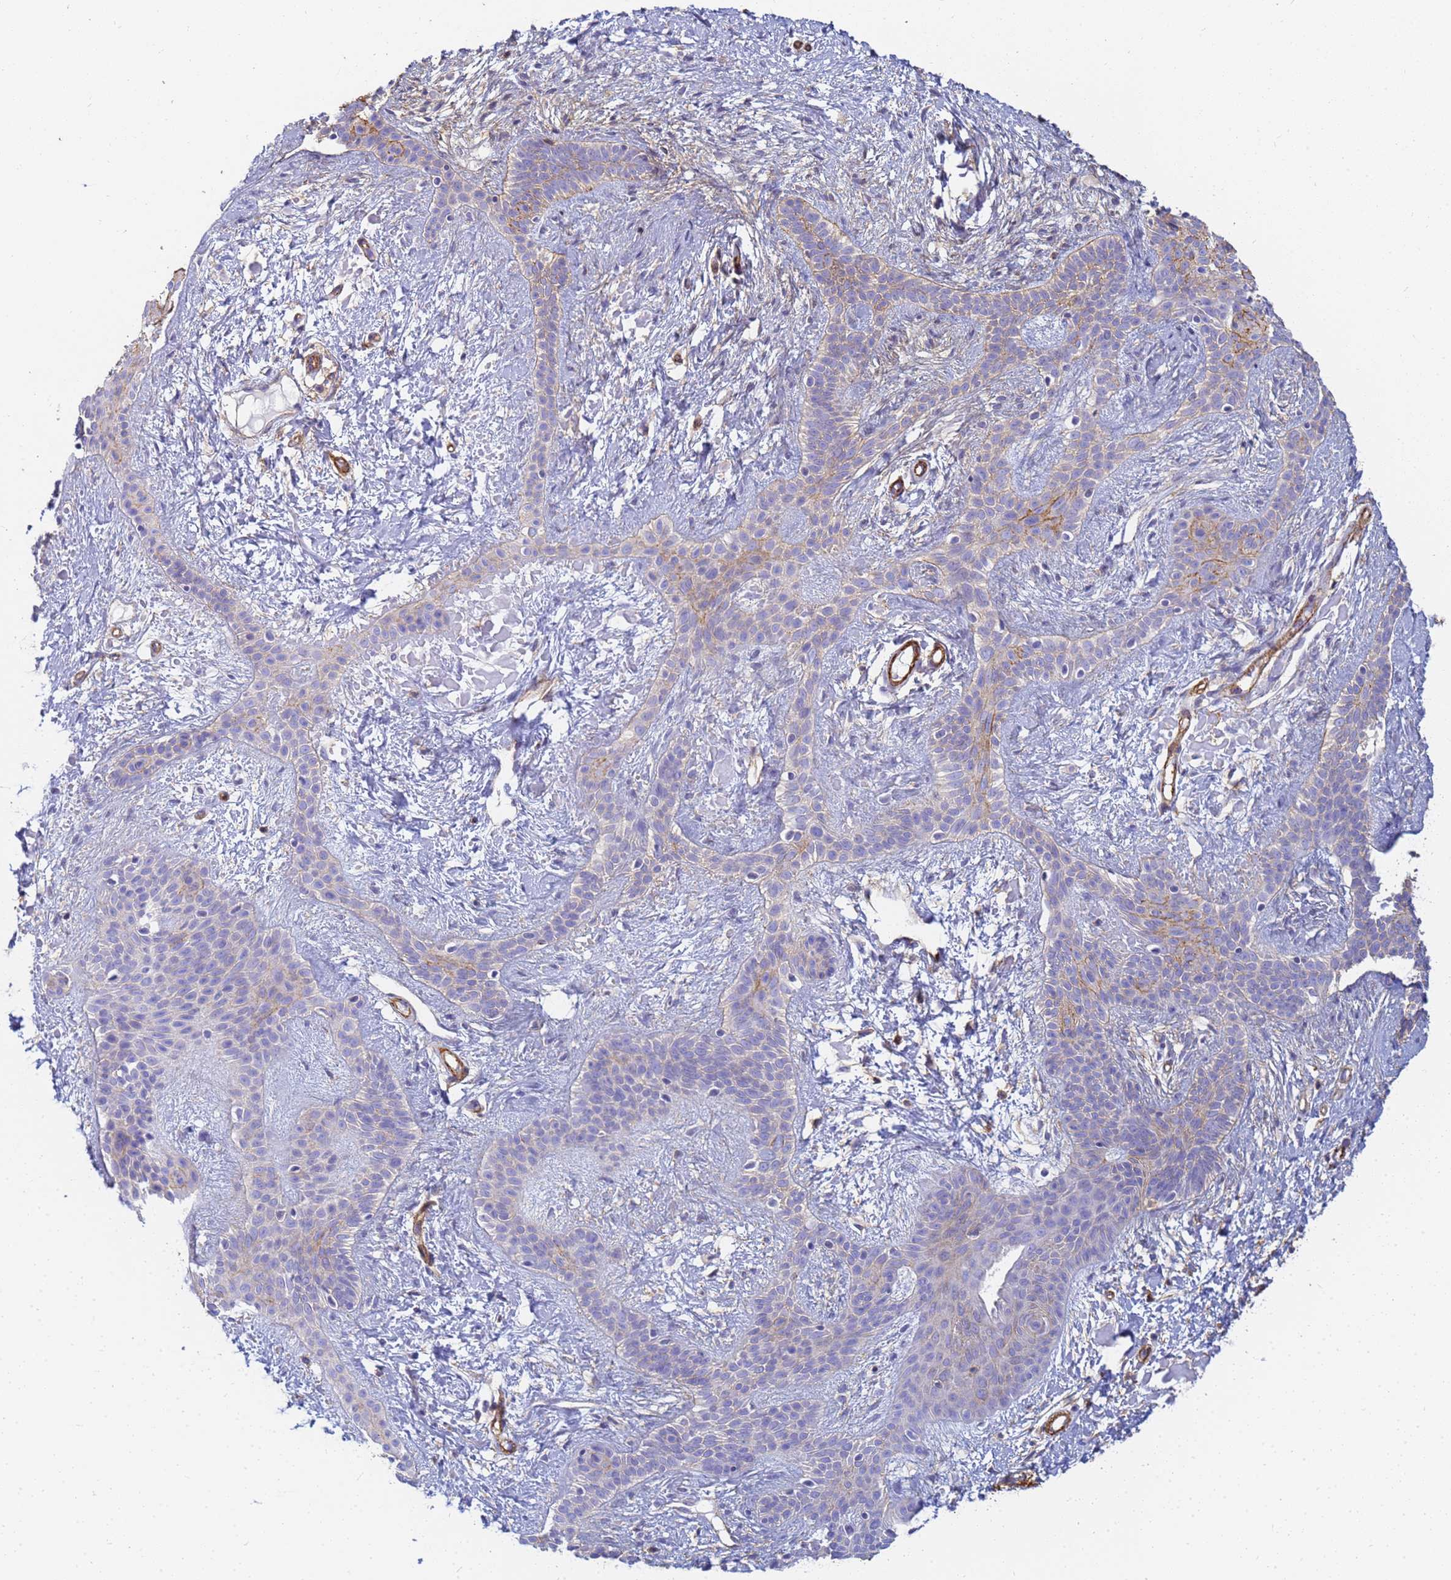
{"staining": {"intensity": "moderate", "quantity": "<25%", "location": "cytoplasmic/membranous"}, "tissue": "skin cancer", "cell_type": "Tumor cells", "image_type": "cancer", "snomed": [{"axis": "morphology", "description": "Basal cell carcinoma"}, {"axis": "topography", "description": "Skin"}], "caption": "Protein staining of skin basal cell carcinoma tissue demonstrates moderate cytoplasmic/membranous staining in about <25% of tumor cells.", "gene": "TPM1", "patient": {"sex": "male", "age": 78}}